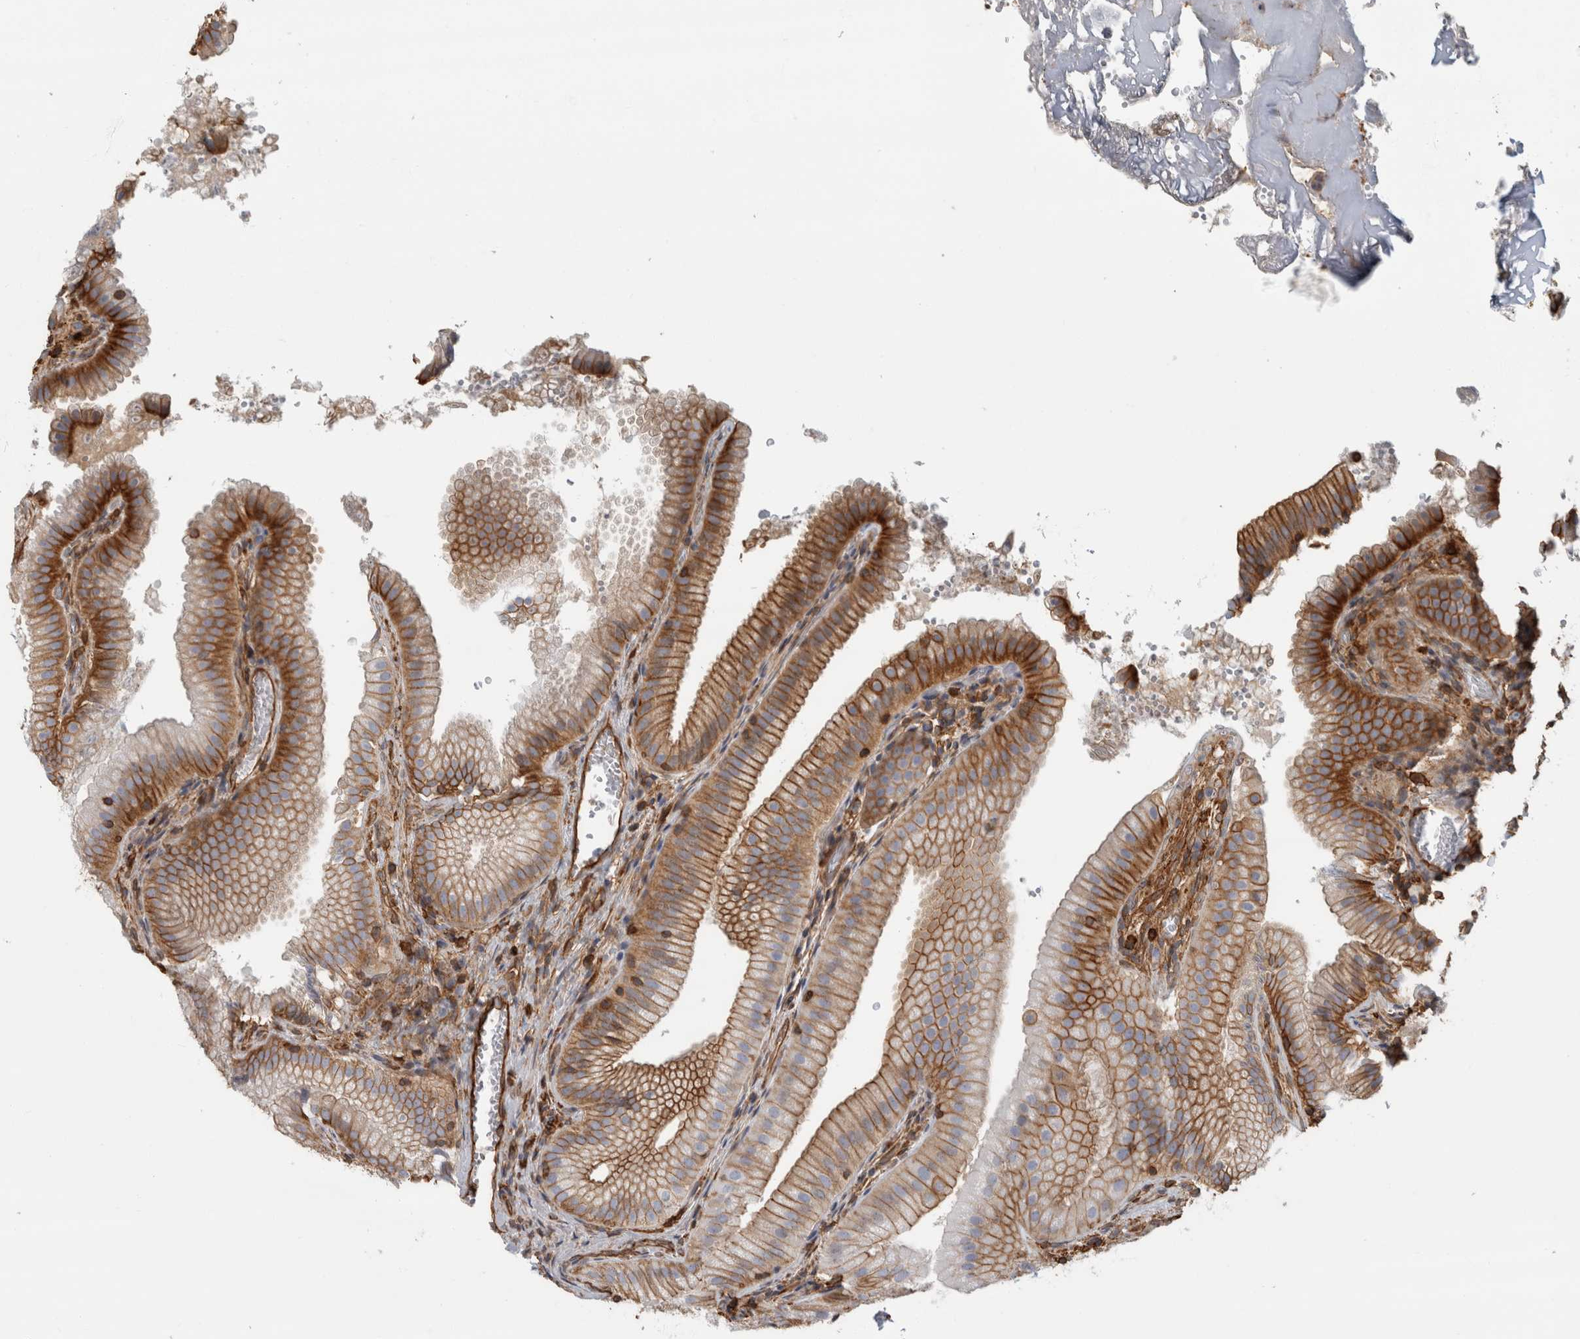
{"staining": {"intensity": "strong", "quantity": "25%-75%", "location": "cytoplasmic/membranous"}, "tissue": "gallbladder", "cell_type": "Glandular cells", "image_type": "normal", "snomed": [{"axis": "morphology", "description": "Normal tissue, NOS"}, {"axis": "topography", "description": "Gallbladder"}], "caption": "A micrograph of human gallbladder stained for a protein displays strong cytoplasmic/membranous brown staining in glandular cells.", "gene": "AHNAK", "patient": {"sex": "female", "age": 30}}